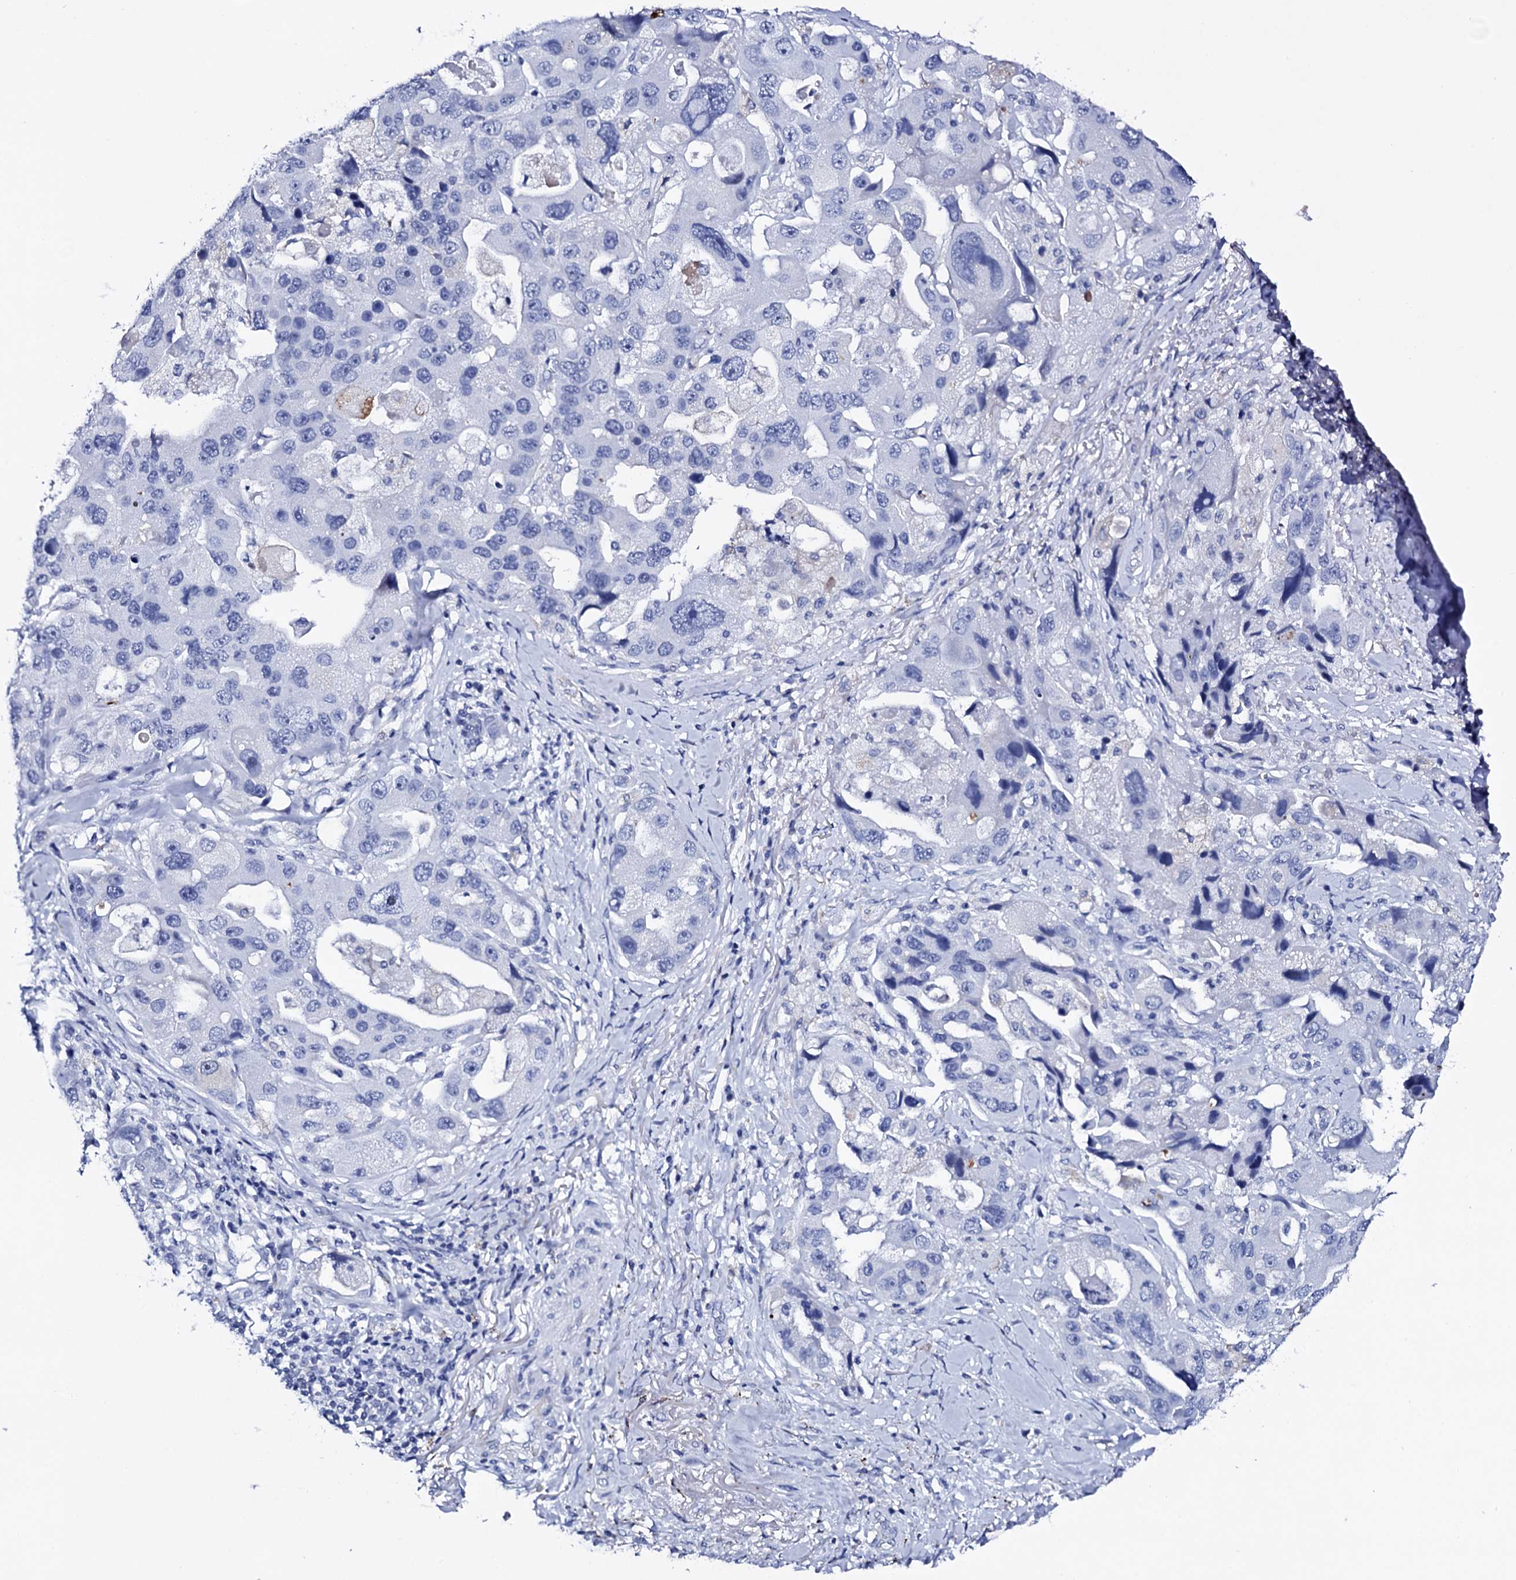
{"staining": {"intensity": "negative", "quantity": "none", "location": "none"}, "tissue": "lung cancer", "cell_type": "Tumor cells", "image_type": "cancer", "snomed": [{"axis": "morphology", "description": "Adenocarcinoma, NOS"}, {"axis": "topography", "description": "Lung"}], "caption": "Lung adenocarcinoma was stained to show a protein in brown. There is no significant staining in tumor cells.", "gene": "ITPRID2", "patient": {"sex": "female", "age": 54}}